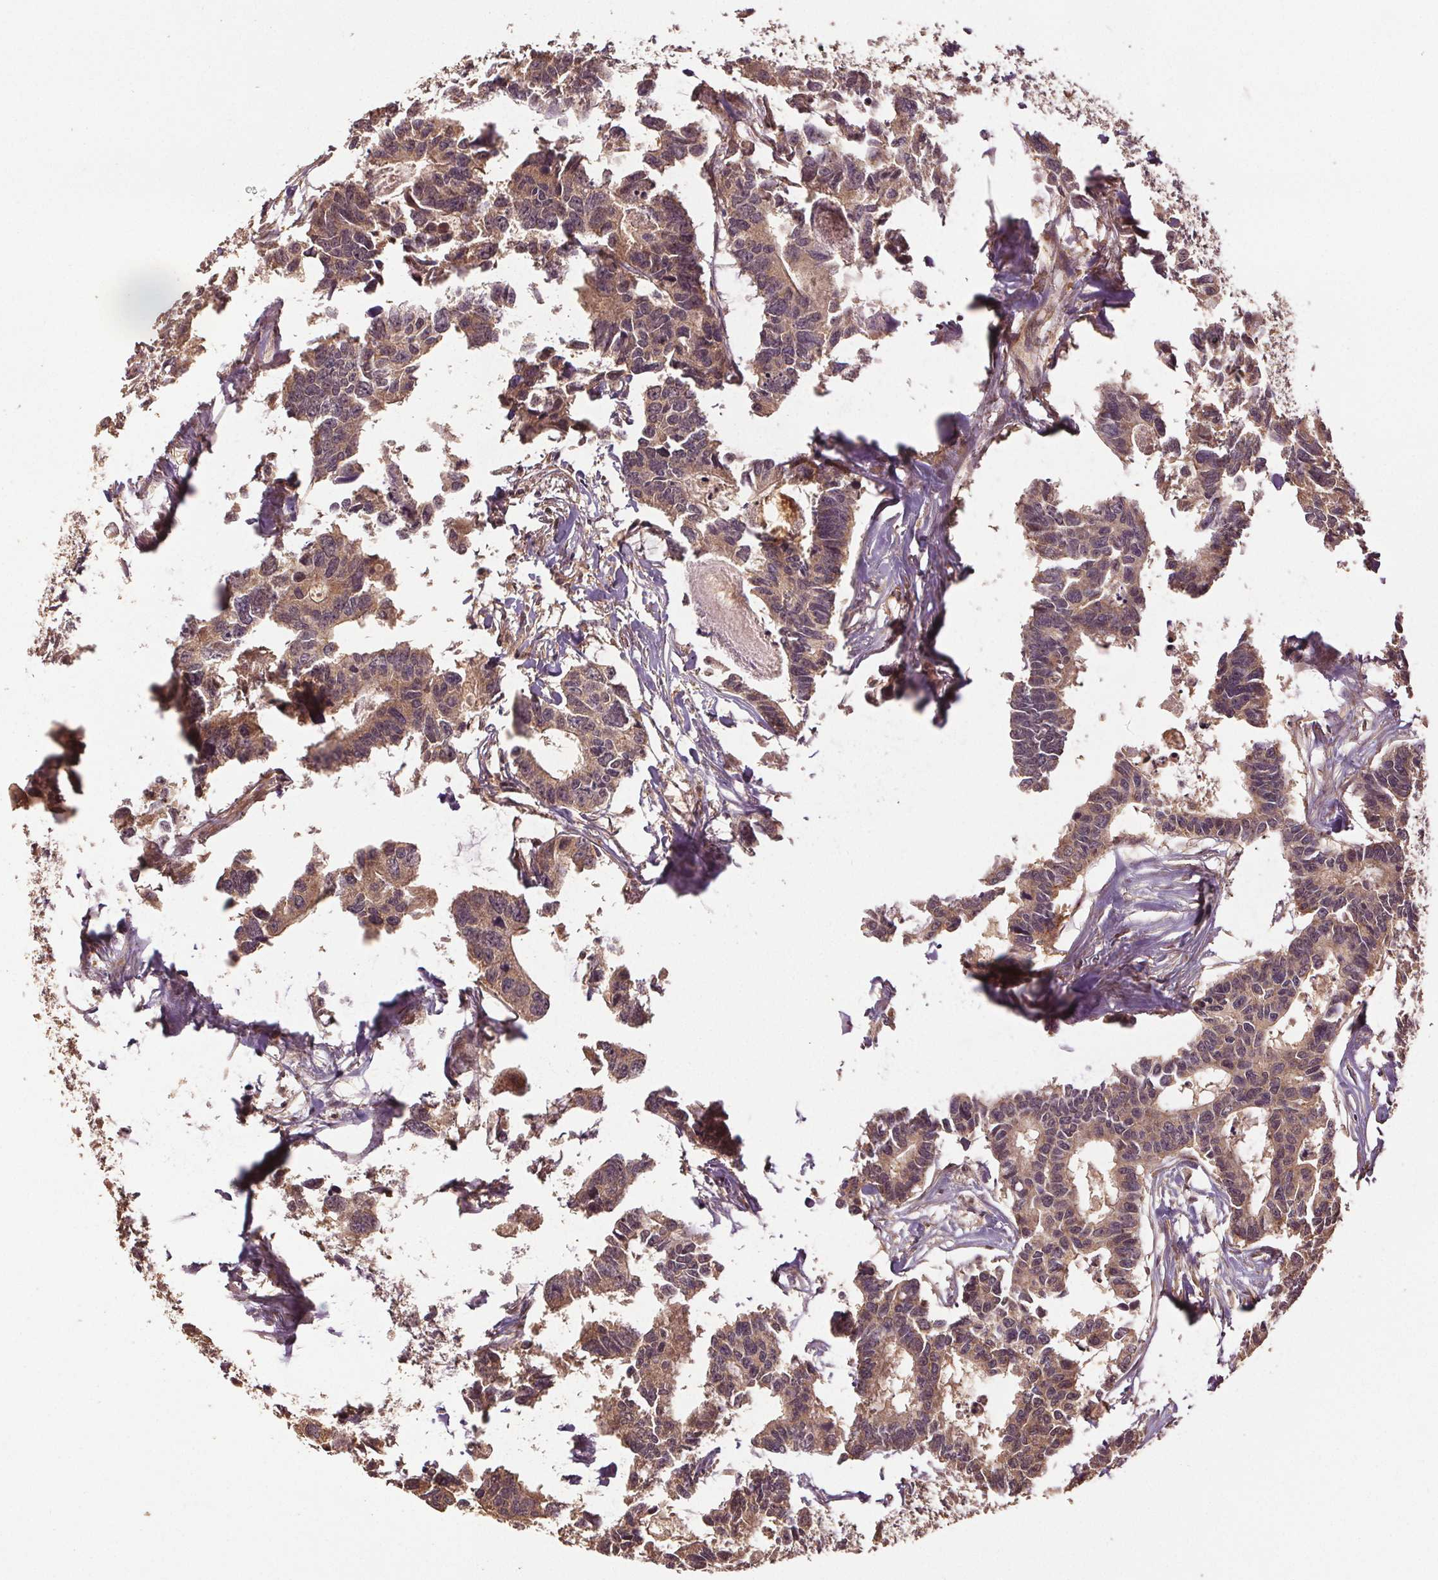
{"staining": {"intensity": "weak", "quantity": ">75%", "location": "cytoplasmic/membranous"}, "tissue": "colorectal cancer", "cell_type": "Tumor cells", "image_type": "cancer", "snomed": [{"axis": "morphology", "description": "Adenocarcinoma, NOS"}, {"axis": "topography", "description": "Rectum"}], "caption": "Brown immunohistochemical staining in human adenocarcinoma (colorectal) exhibits weak cytoplasmic/membranous positivity in approximately >75% of tumor cells. The protein is shown in brown color, while the nuclei are stained blue.", "gene": "EPHB3", "patient": {"sex": "male", "age": 57}}